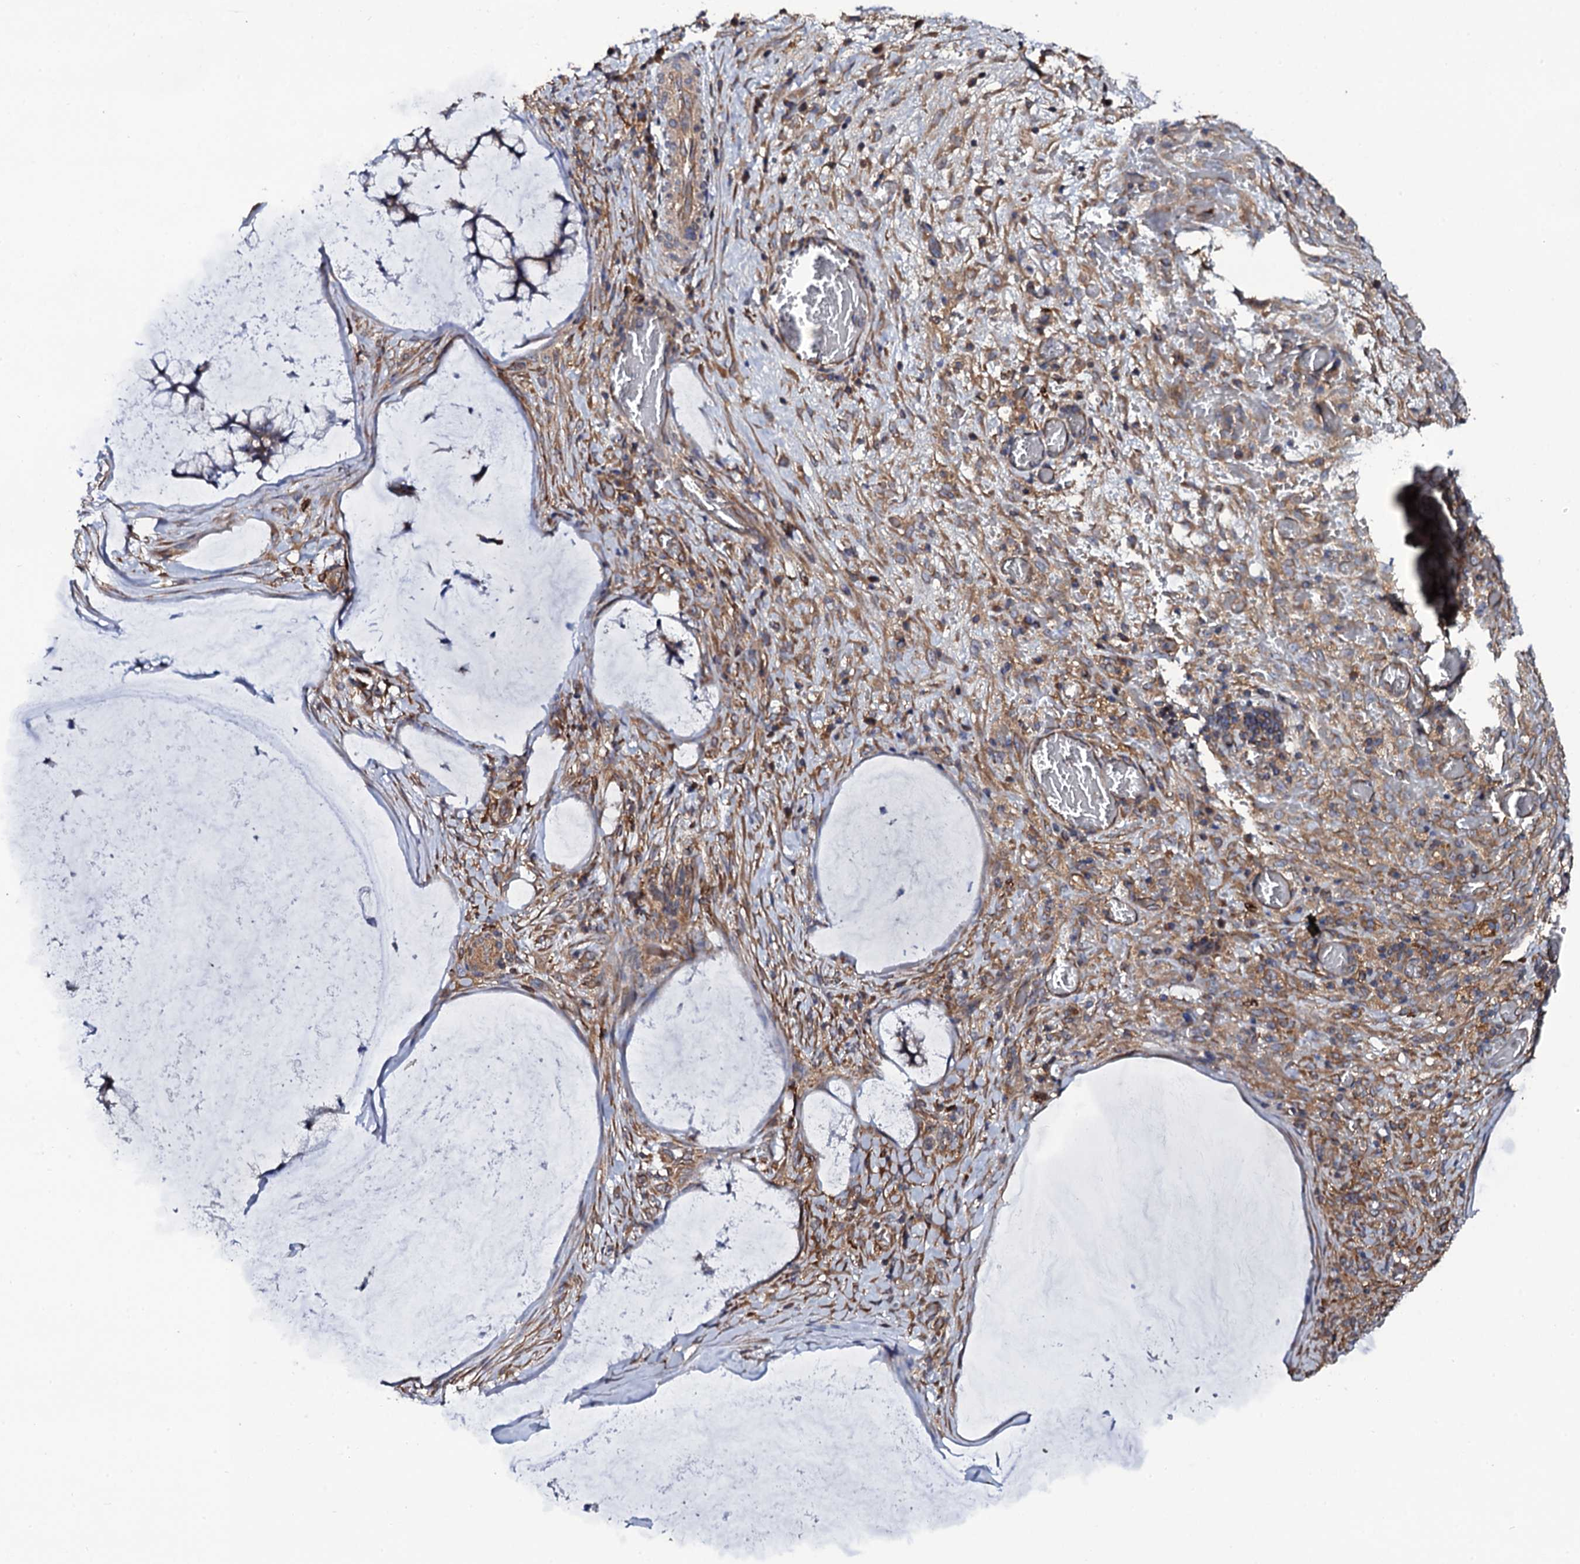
{"staining": {"intensity": "weak", "quantity": "25%-75%", "location": "cytoplasmic/membranous"}, "tissue": "ovarian cancer", "cell_type": "Tumor cells", "image_type": "cancer", "snomed": [{"axis": "morphology", "description": "Cystadenocarcinoma, mucinous, NOS"}, {"axis": "topography", "description": "Ovary"}], "caption": "This is a photomicrograph of immunohistochemistry staining of mucinous cystadenocarcinoma (ovarian), which shows weak staining in the cytoplasmic/membranous of tumor cells.", "gene": "TTC23", "patient": {"sex": "female", "age": 42}}